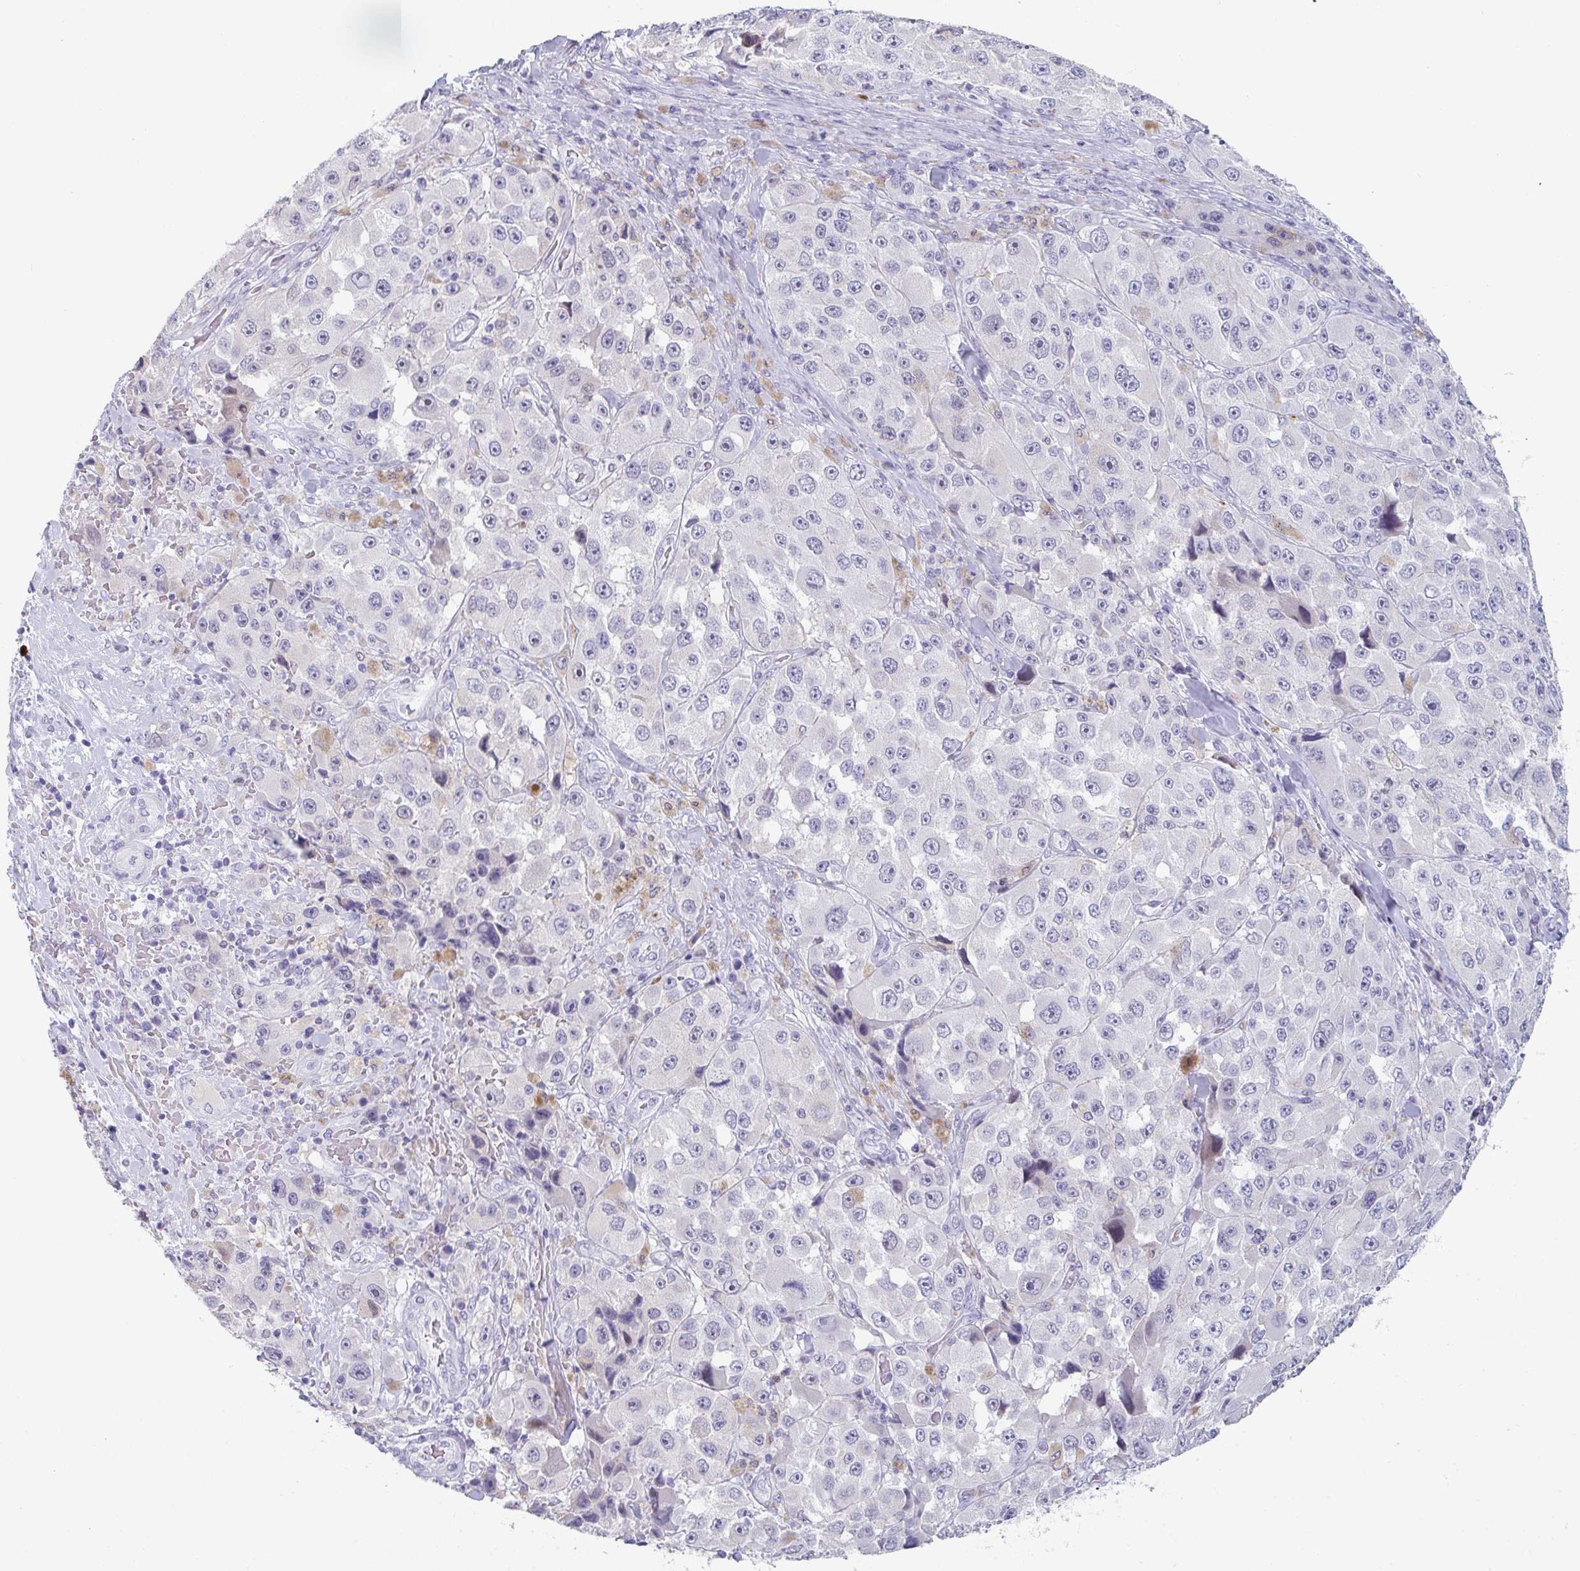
{"staining": {"intensity": "negative", "quantity": "none", "location": "none"}, "tissue": "melanoma", "cell_type": "Tumor cells", "image_type": "cancer", "snomed": [{"axis": "morphology", "description": "Malignant melanoma, Metastatic site"}, {"axis": "topography", "description": "Lymph node"}], "caption": "This is a micrograph of IHC staining of melanoma, which shows no staining in tumor cells. Brightfield microscopy of immunohistochemistry (IHC) stained with DAB (brown) and hematoxylin (blue), captured at high magnification.", "gene": "RUBCN", "patient": {"sex": "male", "age": 62}}